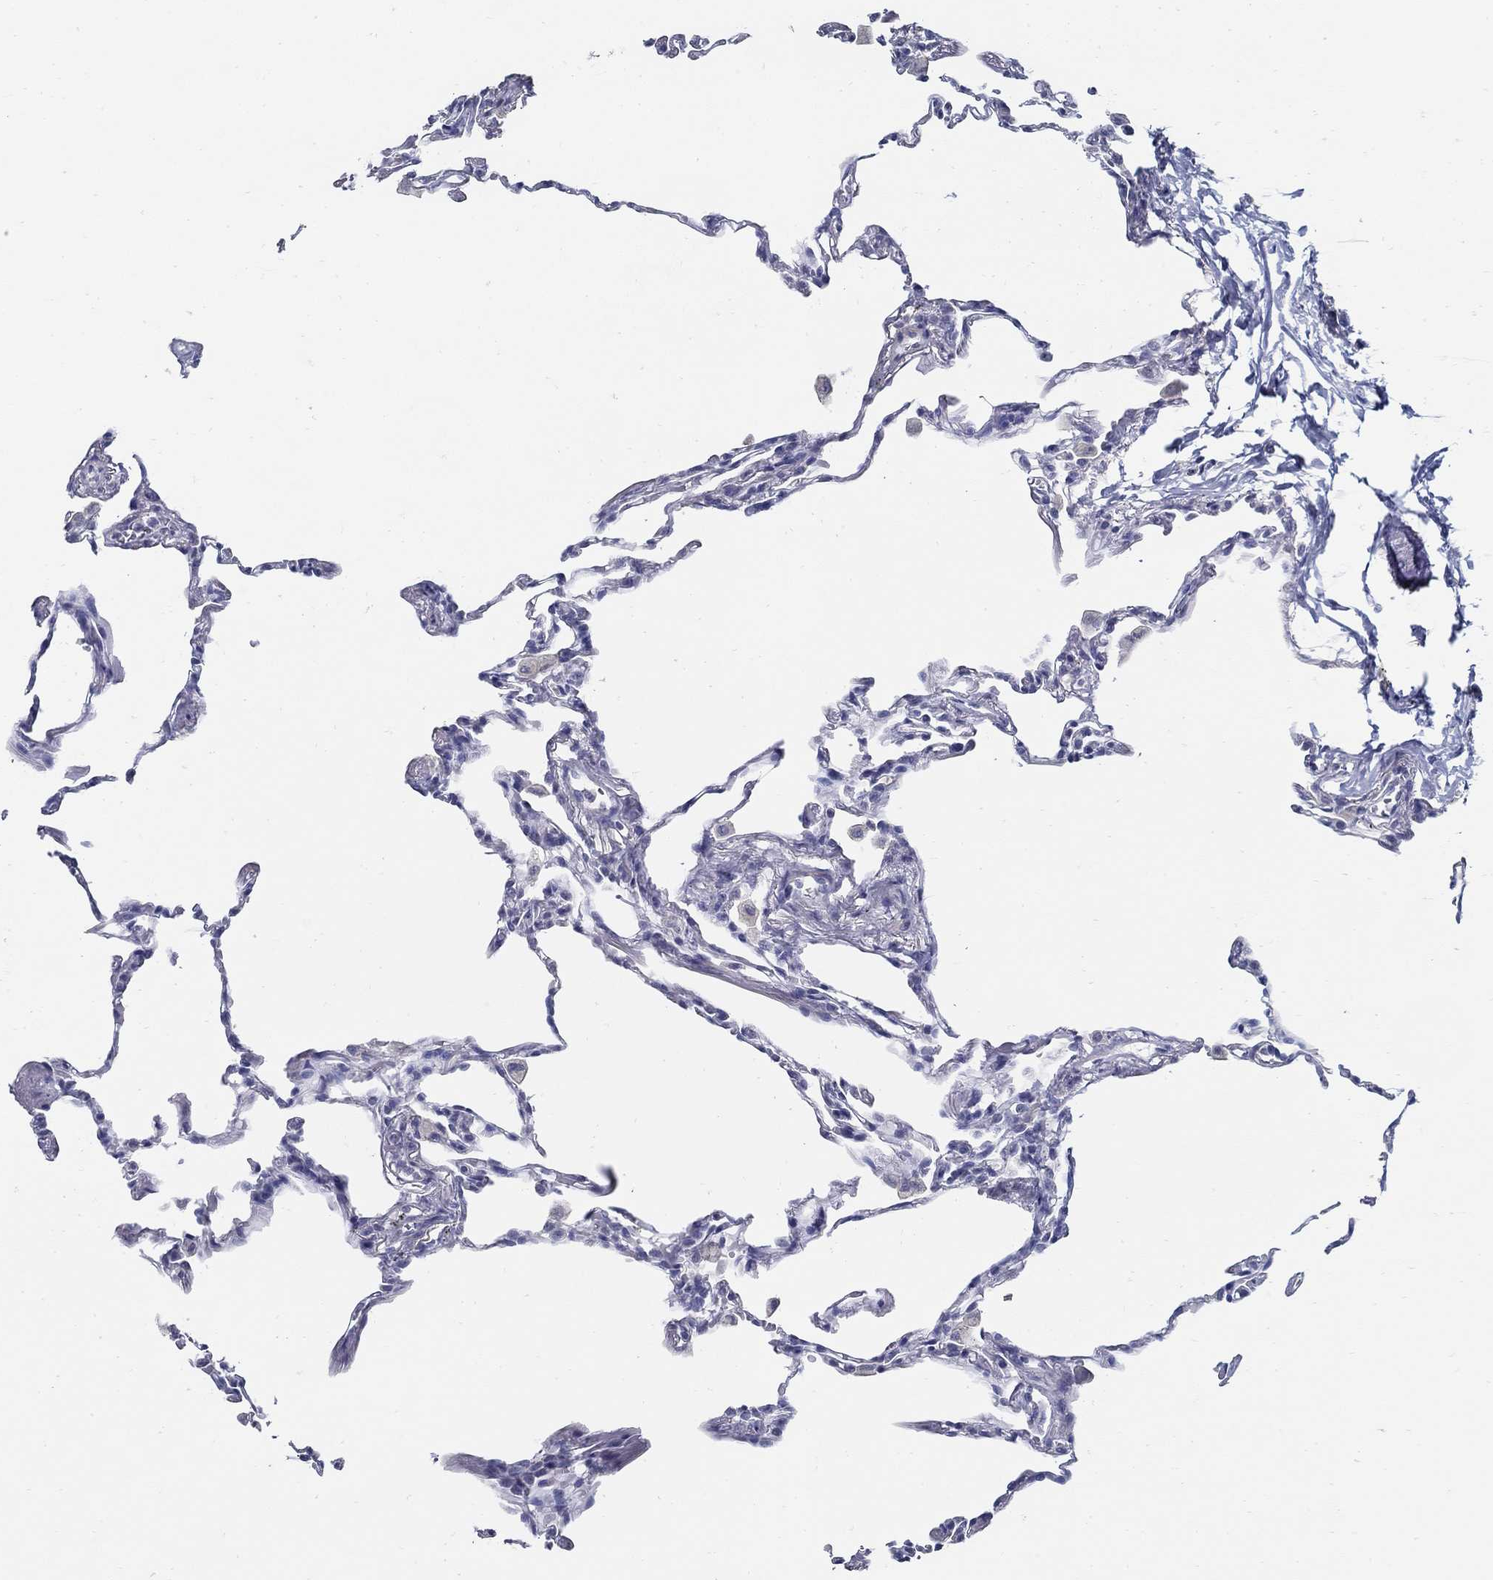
{"staining": {"intensity": "negative", "quantity": "none", "location": "none"}, "tissue": "lung", "cell_type": "Alveolar cells", "image_type": "normal", "snomed": [{"axis": "morphology", "description": "Normal tissue, NOS"}, {"axis": "topography", "description": "Lung"}], "caption": "Immunohistochemical staining of unremarkable lung exhibits no significant expression in alveolar cells. (DAB (3,3'-diaminobenzidine) immunohistochemistry (IHC), high magnification).", "gene": "USP29", "patient": {"sex": "female", "age": 57}}